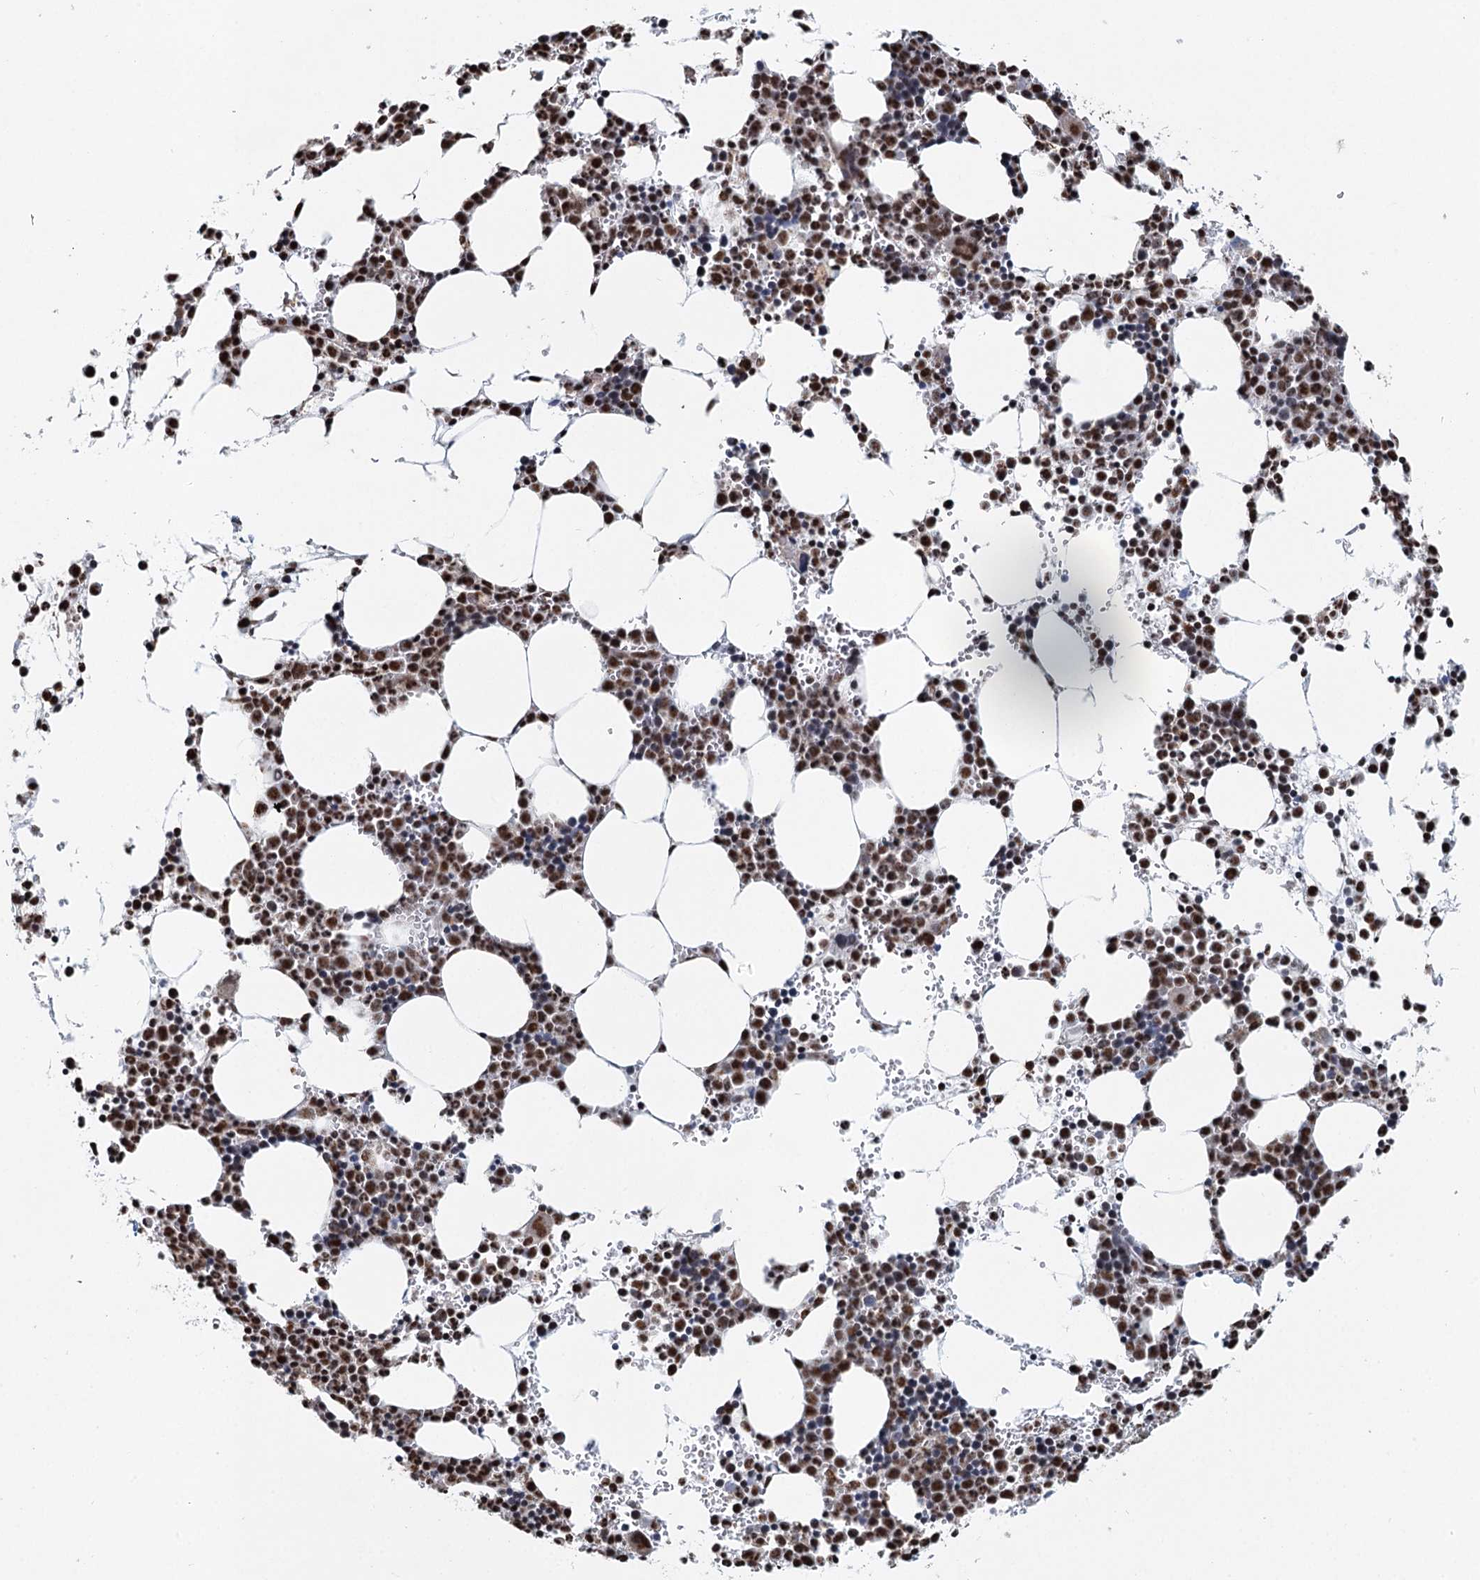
{"staining": {"intensity": "strong", "quantity": "25%-75%", "location": "nuclear"}, "tissue": "bone marrow", "cell_type": "Hematopoietic cells", "image_type": "normal", "snomed": [{"axis": "morphology", "description": "Normal tissue, NOS"}, {"axis": "topography", "description": "Bone marrow"}], "caption": "Human bone marrow stained with a protein marker exhibits strong staining in hematopoietic cells.", "gene": "GPALPP1", "patient": {"sex": "female", "age": 89}}